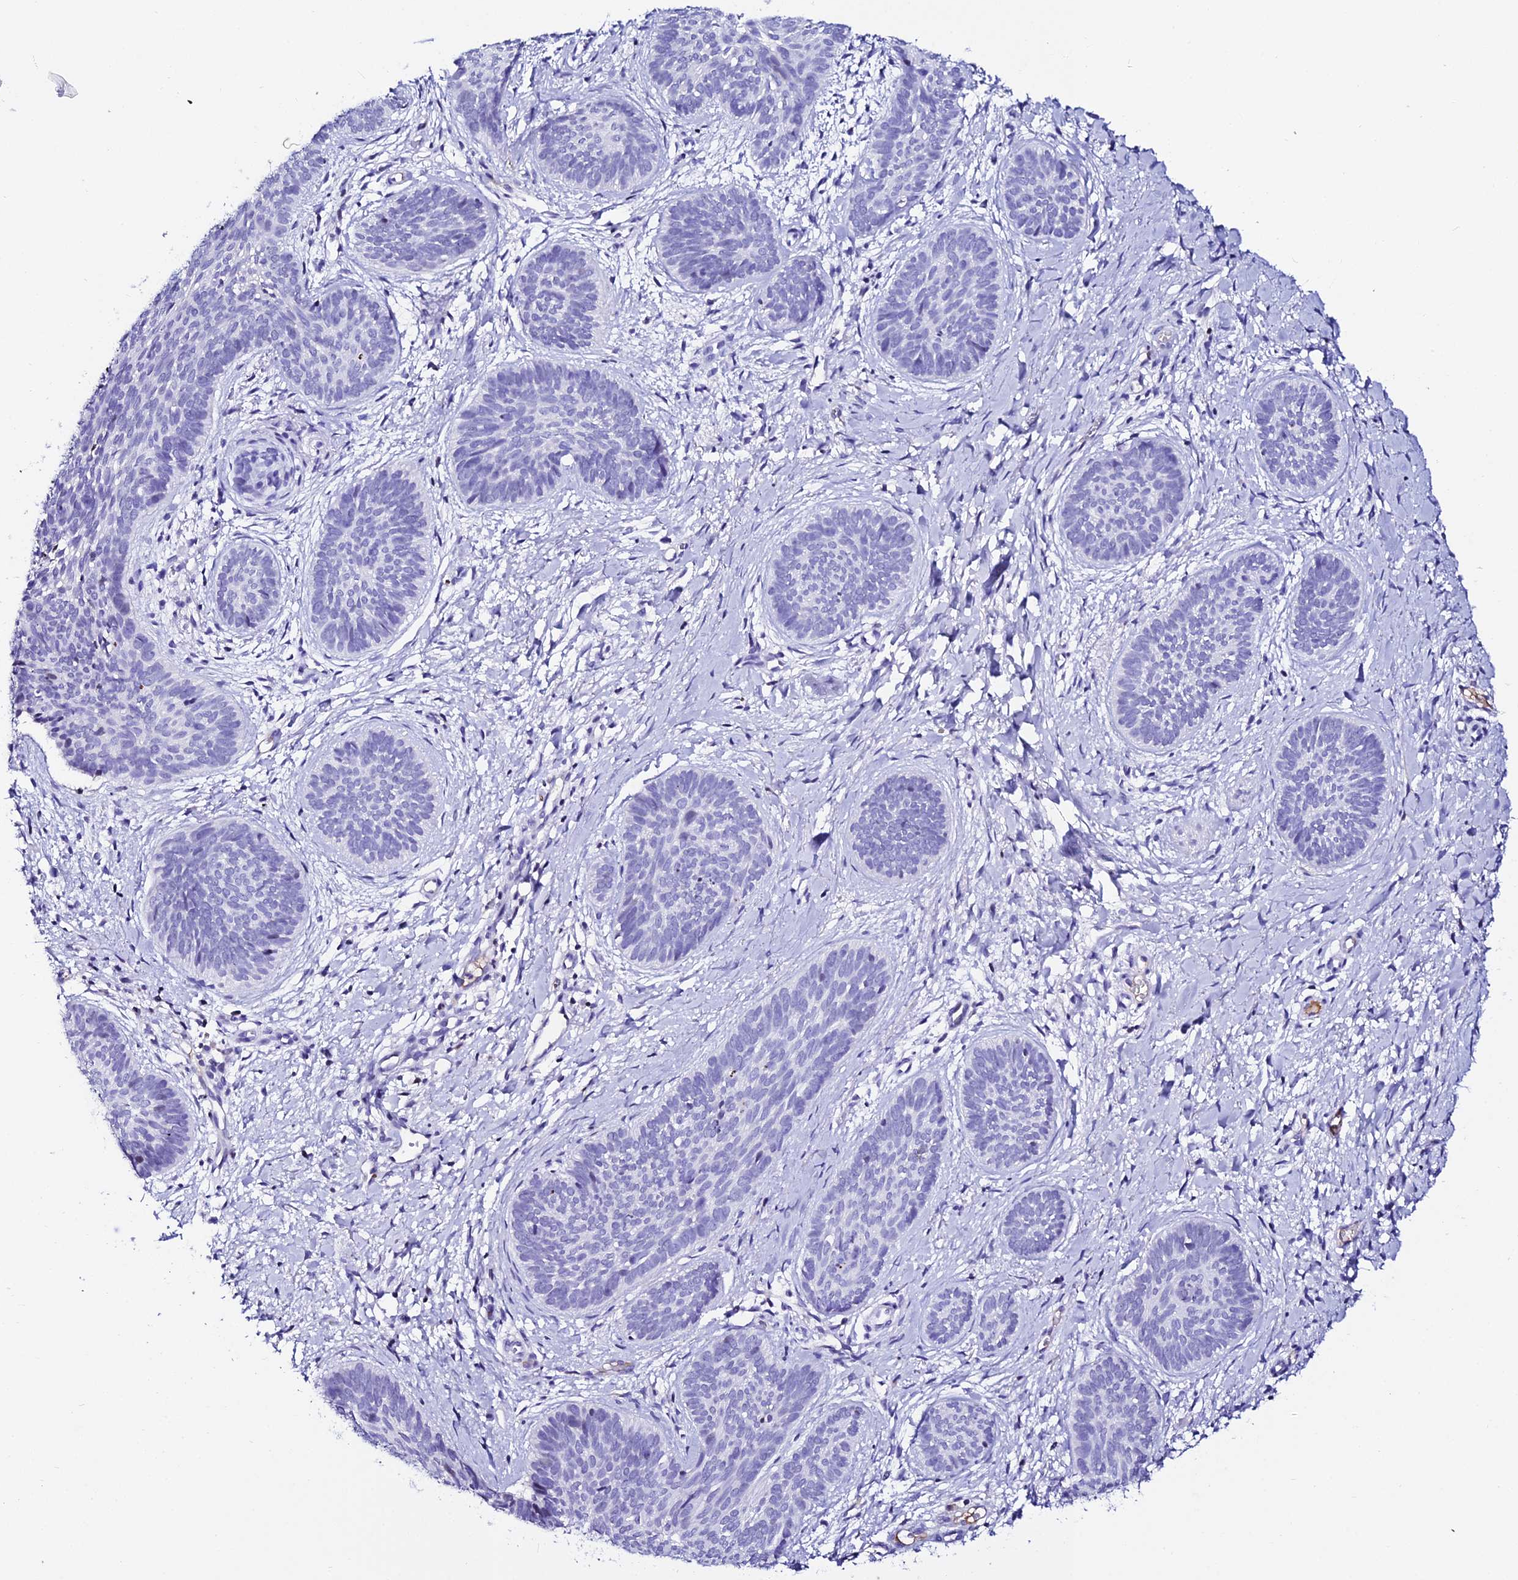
{"staining": {"intensity": "negative", "quantity": "none", "location": "none"}, "tissue": "skin cancer", "cell_type": "Tumor cells", "image_type": "cancer", "snomed": [{"axis": "morphology", "description": "Basal cell carcinoma"}, {"axis": "topography", "description": "Skin"}], "caption": "The histopathology image demonstrates no significant positivity in tumor cells of skin cancer (basal cell carcinoma). (Brightfield microscopy of DAB immunohistochemistry (IHC) at high magnification).", "gene": "DEFB132", "patient": {"sex": "female", "age": 81}}